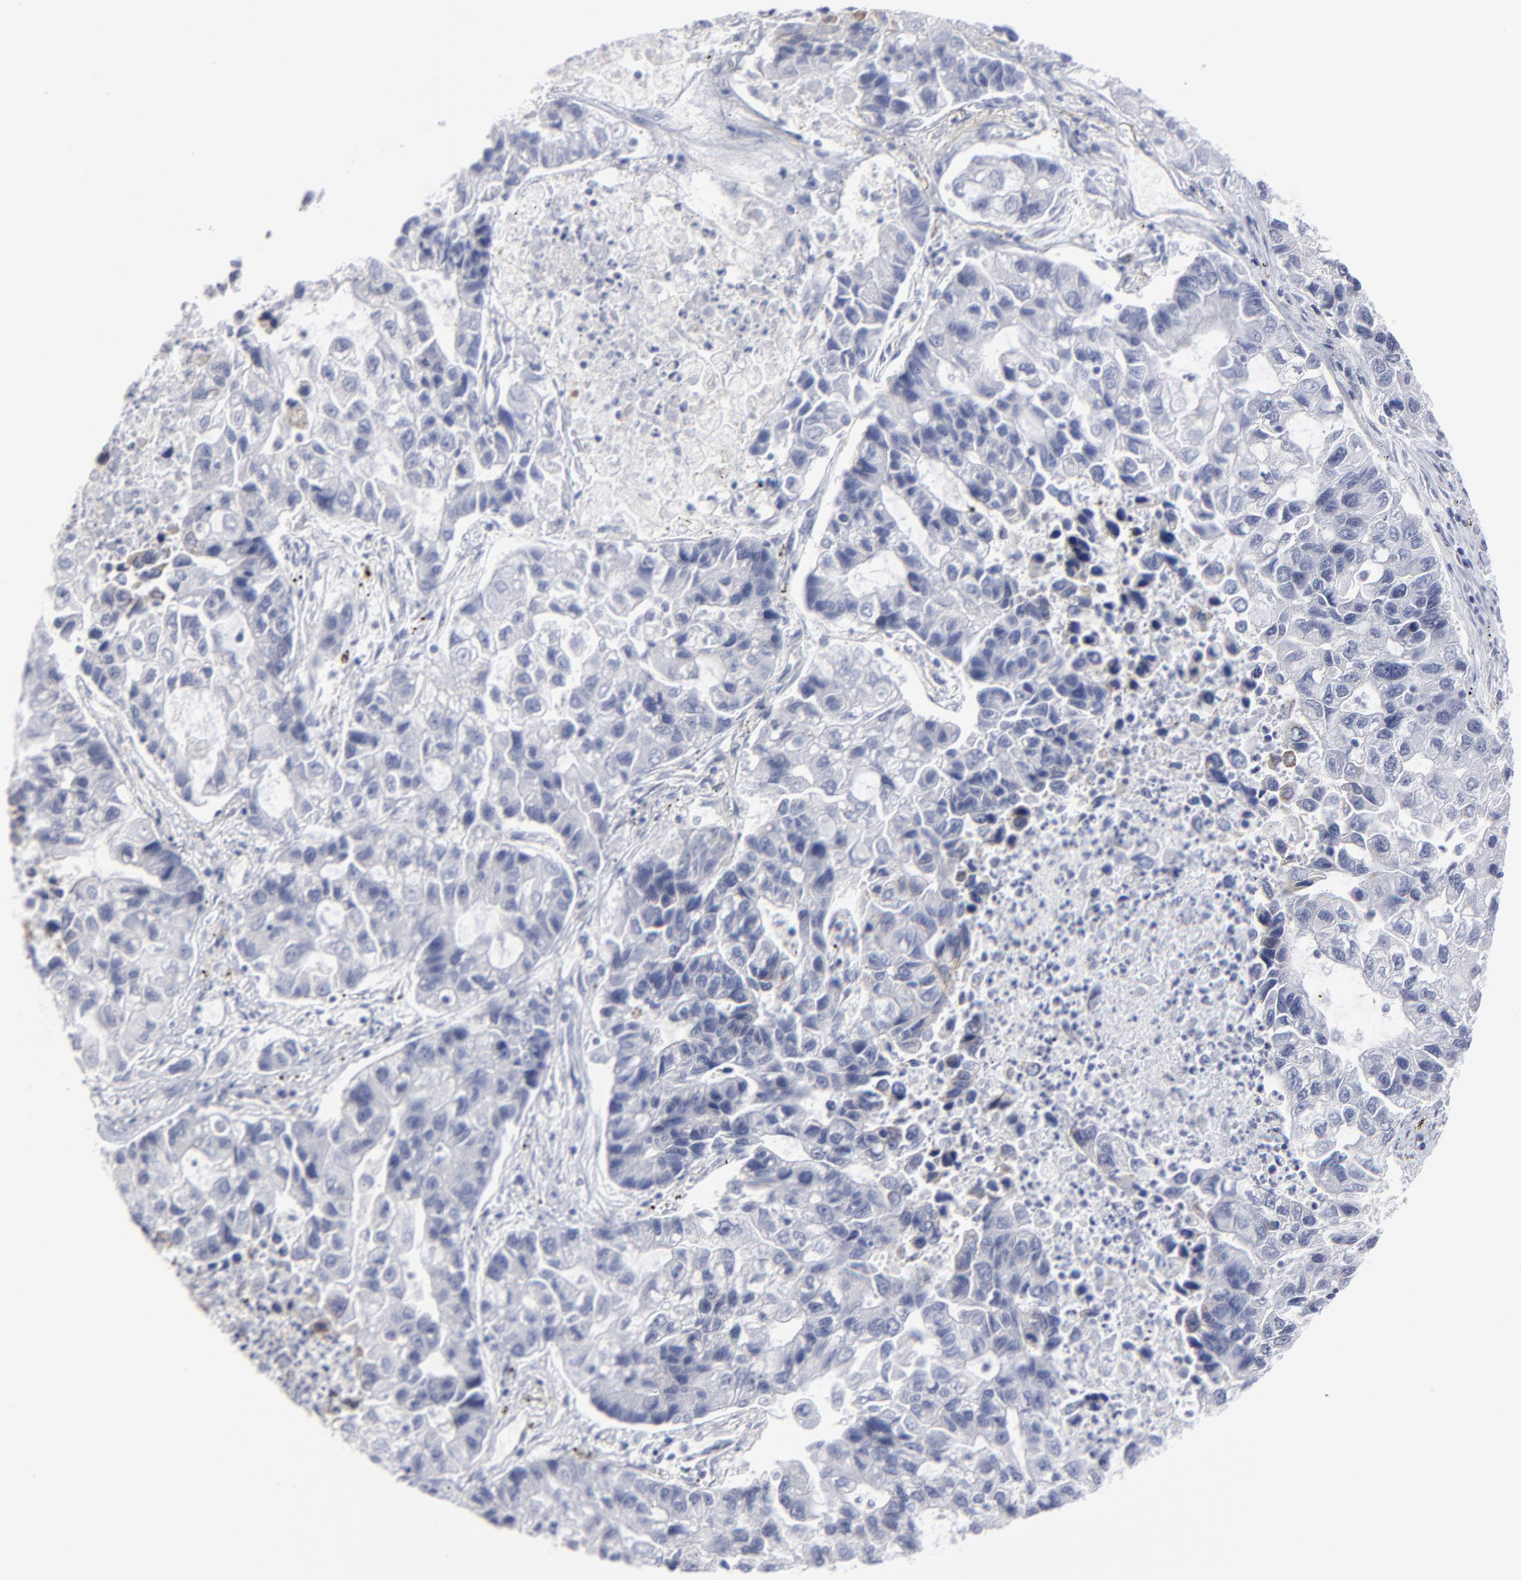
{"staining": {"intensity": "negative", "quantity": "none", "location": "none"}, "tissue": "lung cancer", "cell_type": "Tumor cells", "image_type": "cancer", "snomed": [{"axis": "morphology", "description": "Adenocarcinoma, NOS"}, {"axis": "topography", "description": "Lung"}], "caption": "Immunohistochemistry (IHC) image of neoplastic tissue: lung cancer stained with DAB (3,3'-diaminobenzidine) shows no significant protein expression in tumor cells.", "gene": "SP2", "patient": {"sex": "female", "age": 51}}